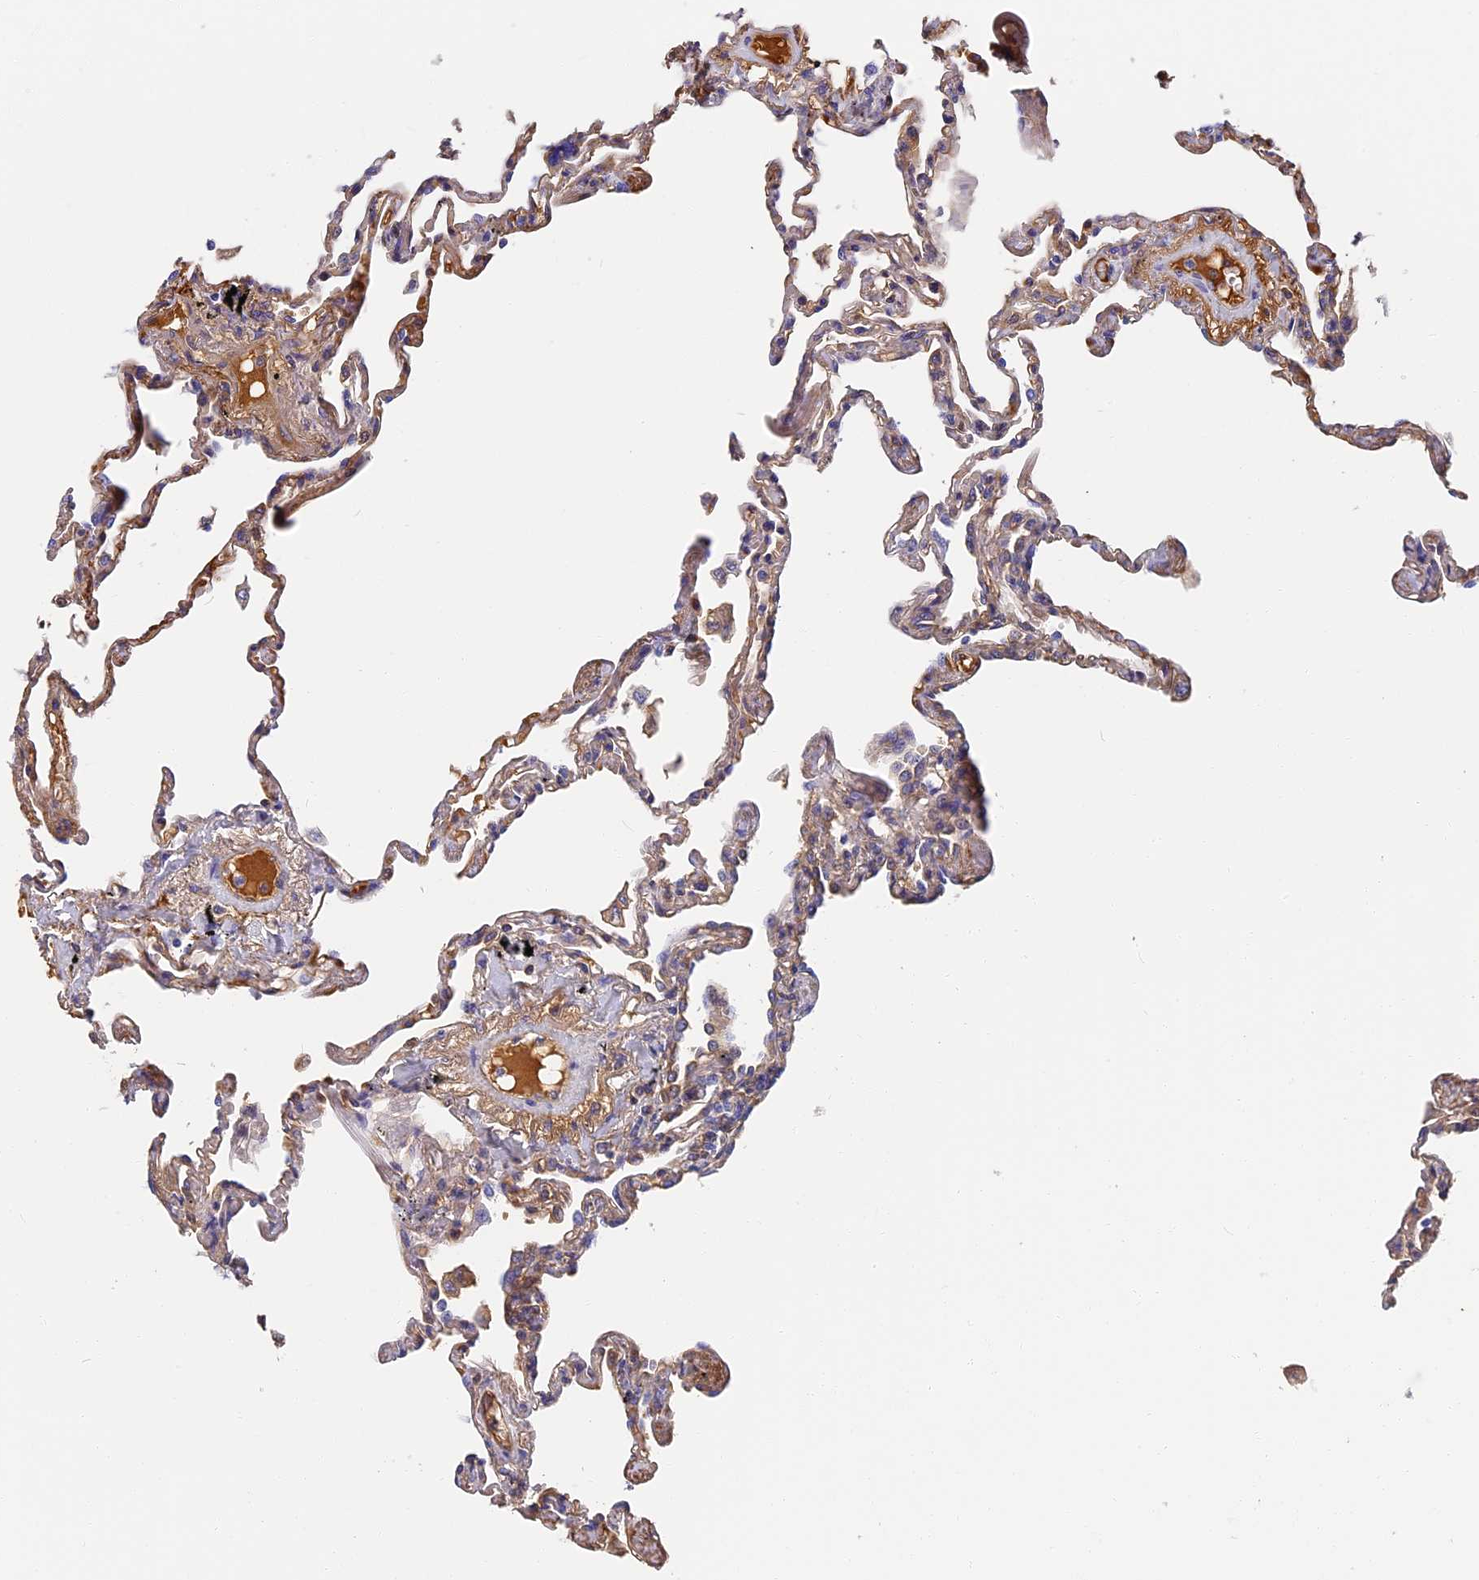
{"staining": {"intensity": "moderate", "quantity": "<25%", "location": "cytoplasmic/membranous"}, "tissue": "lung", "cell_type": "Alveolar cells", "image_type": "normal", "snomed": [{"axis": "morphology", "description": "Normal tissue, NOS"}, {"axis": "topography", "description": "Lung"}], "caption": "DAB immunohistochemical staining of unremarkable human lung shows moderate cytoplasmic/membranous protein expression in approximately <25% of alveolar cells. (IHC, brightfield microscopy, high magnification).", "gene": "ITIH1", "patient": {"sex": "female", "age": 67}}